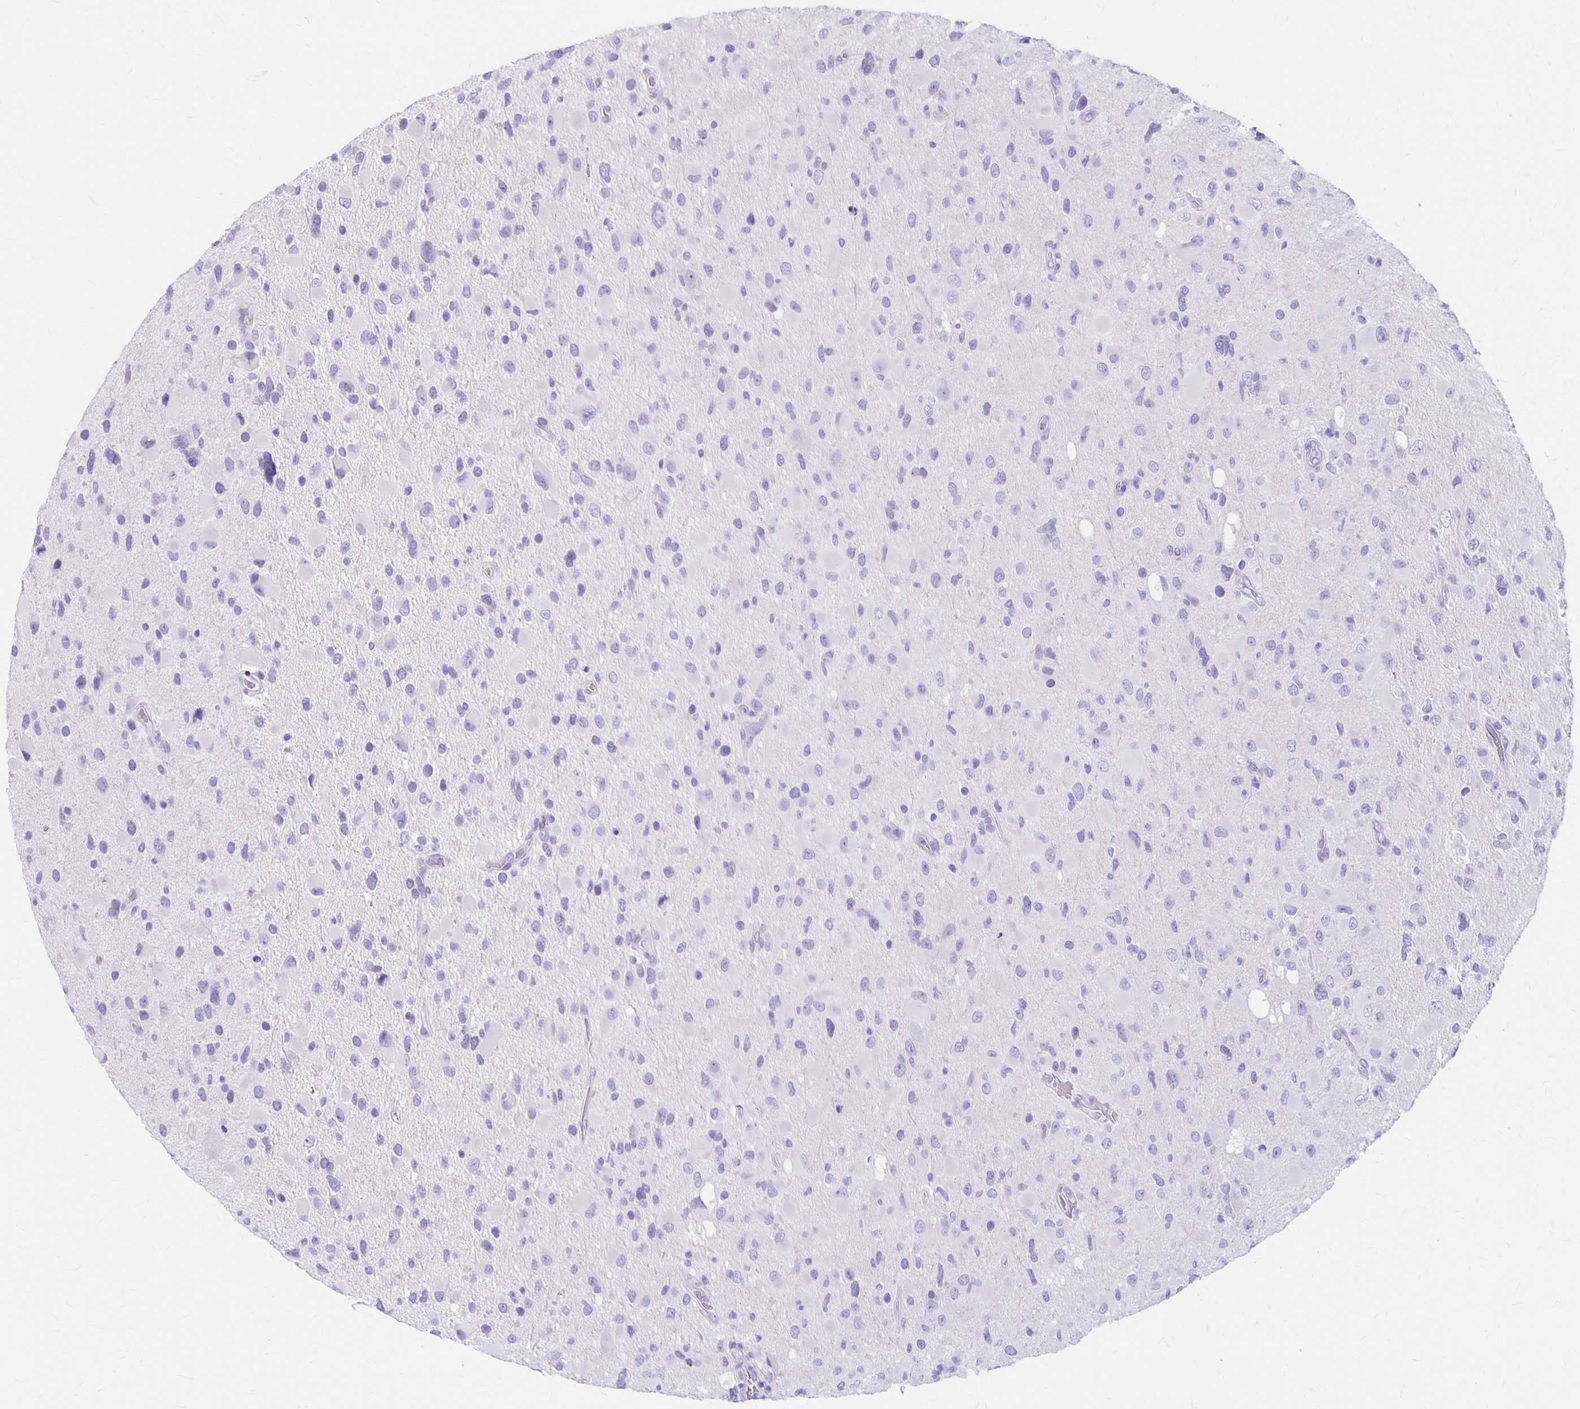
{"staining": {"intensity": "negative", "quantity": "none", "location": "none"}, "tissue": "glioma", "cell_type": "Tumor cells", "image_type": "cancer", "snomed": [{"axis": "morphology", "description": "Glioma, malignant, Low grade"}, {"axis": "topography", "description": "Brain"}], "caption": "This image is of glioma stained with IHC to label a protein in brown with the nuclei are counter-stained blue. There is no expression in tumor cells.", "gene": "MAGEC2", "patient": {"sex": "female", "age": 32}}